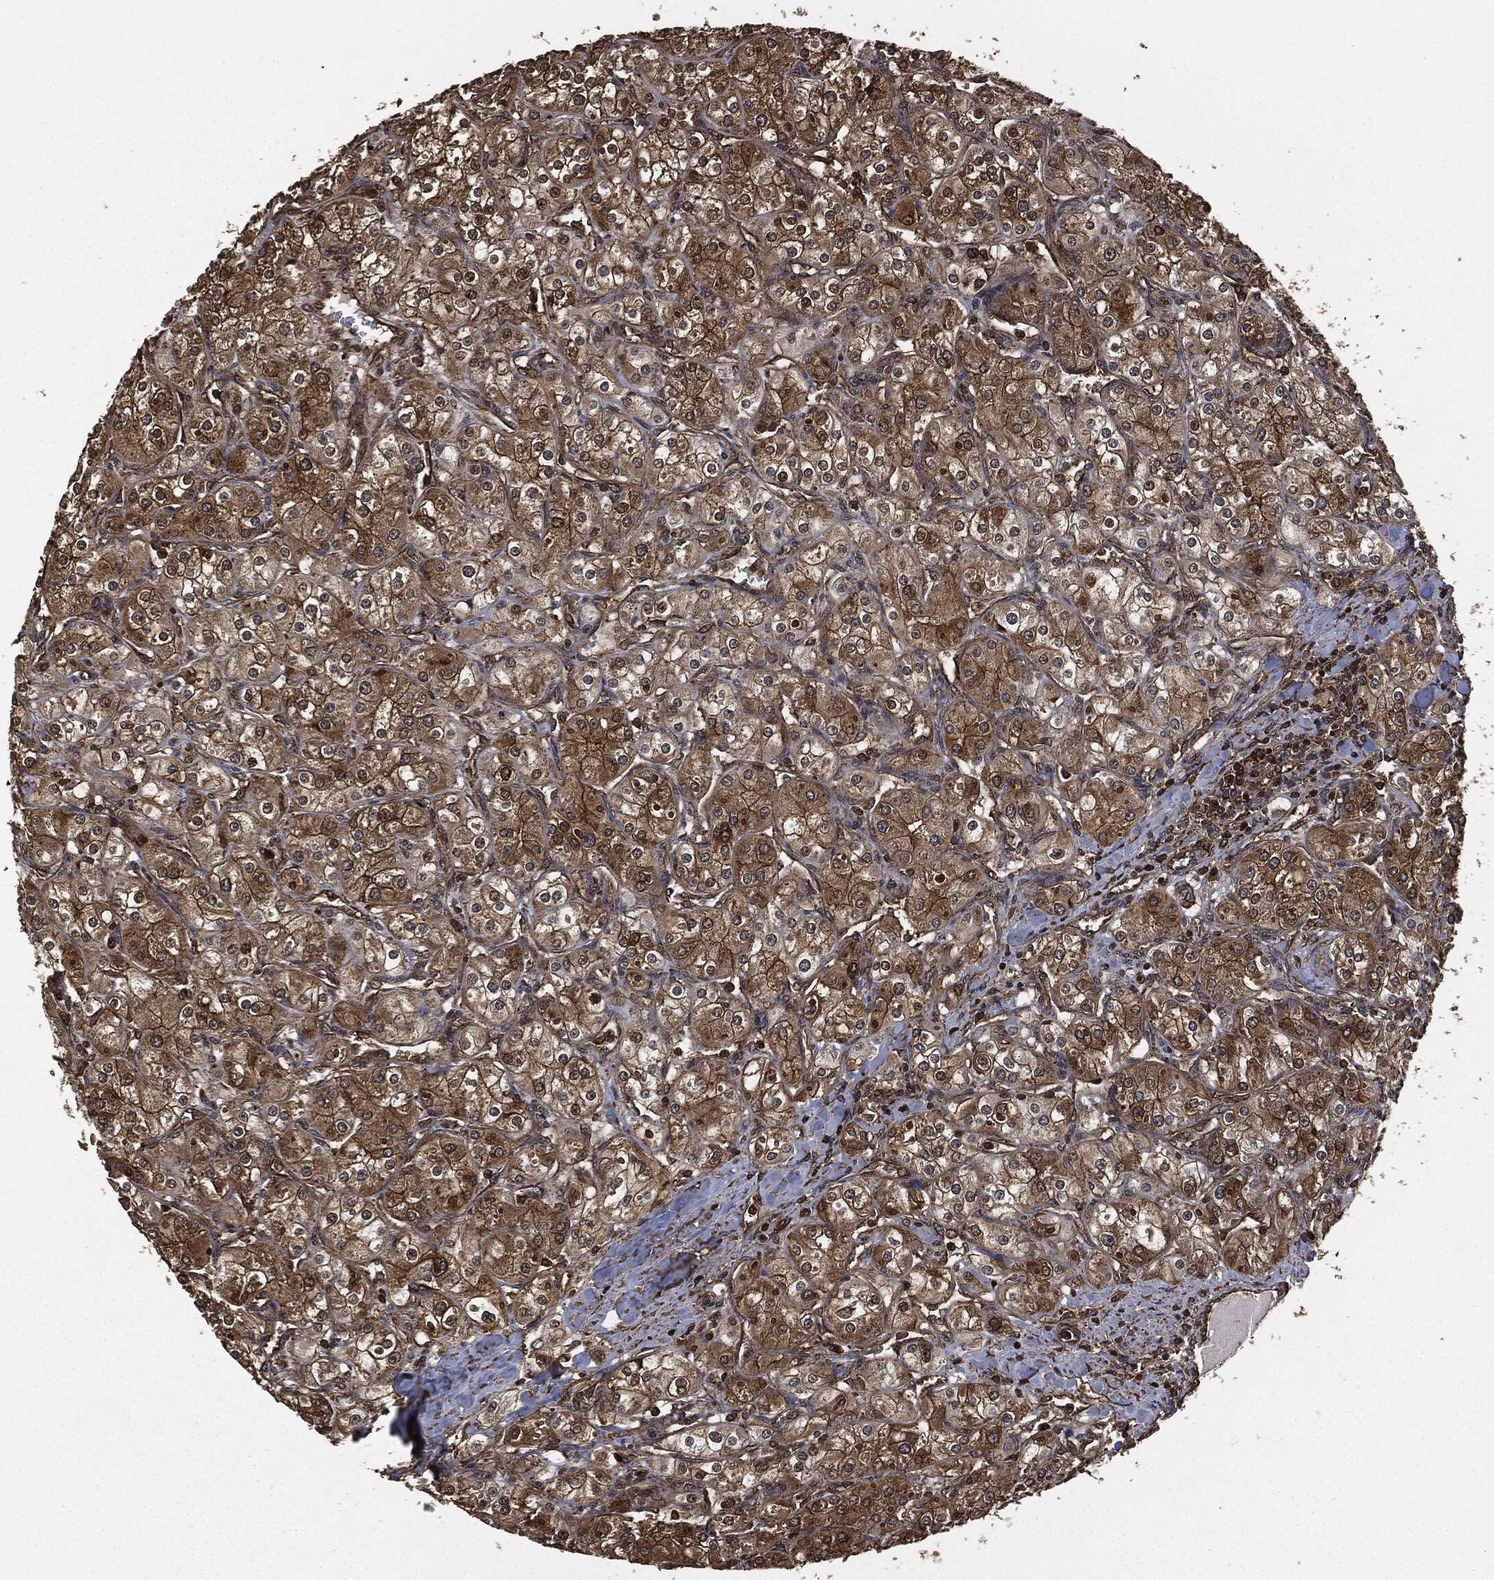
{"staining": {"intensity": "moderate", "quantity": ">75%", "location": "cytoplasmic/membranous"}, "tissue": "renal cancer", "cell_type": "Tumor cells", "image_type": "cancer", "snomed": [{"axis": "morphology", "description": "Adenocarcinoma, NOS"}, {"axis": "topography", "description": "Kidney"}], "caption": "Immunohistochemistry histopathology image of neoplastic tissue: human adenocarcinoma (renal) stained using IHC displays medium levels of moderate protein expression localized specifically in the cytoplasmic/membranous of tumor cells, appearing as a cytoplasmic/membranous brown color.", "gene": "HRAS", "patient": {"sex": "male", "age": 77}}